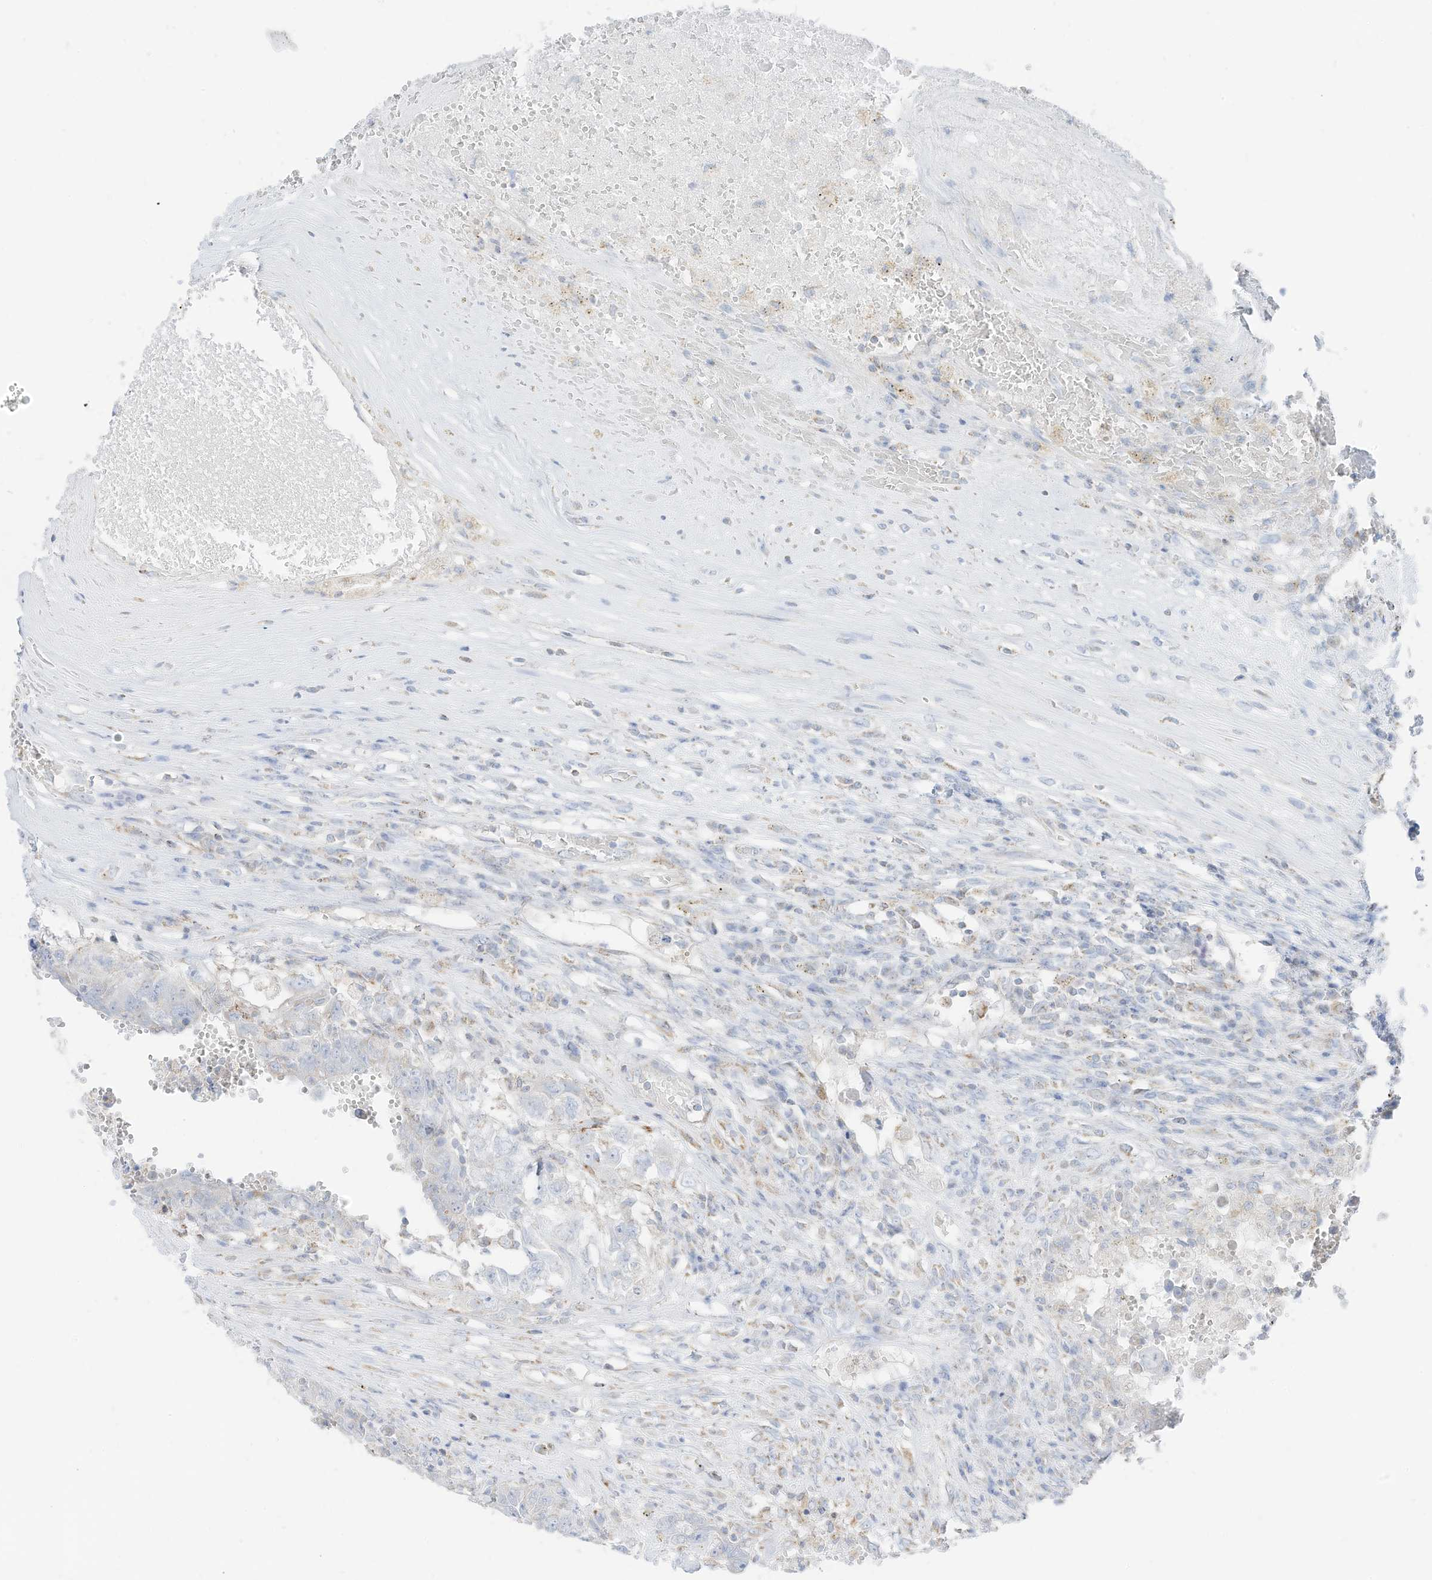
{"staining": {"intensity": "negative", "quantity": "none", "location": "none"}, "tissue": "testis cancer", "cell_type": "Tumor cells", "image_type": "cancer", "snomed": [{"axis": "morphology", "description": "Carcinoma, Embryonal, NOS"}, {"axis": "topography", "description": "Testis"}], "caption": "A photomicrograph of human testis embryonal carcinoma is negative for staining in tumor cells.", "gene": "ETHE1", "patient": {"sex": "male", "age": 26}}